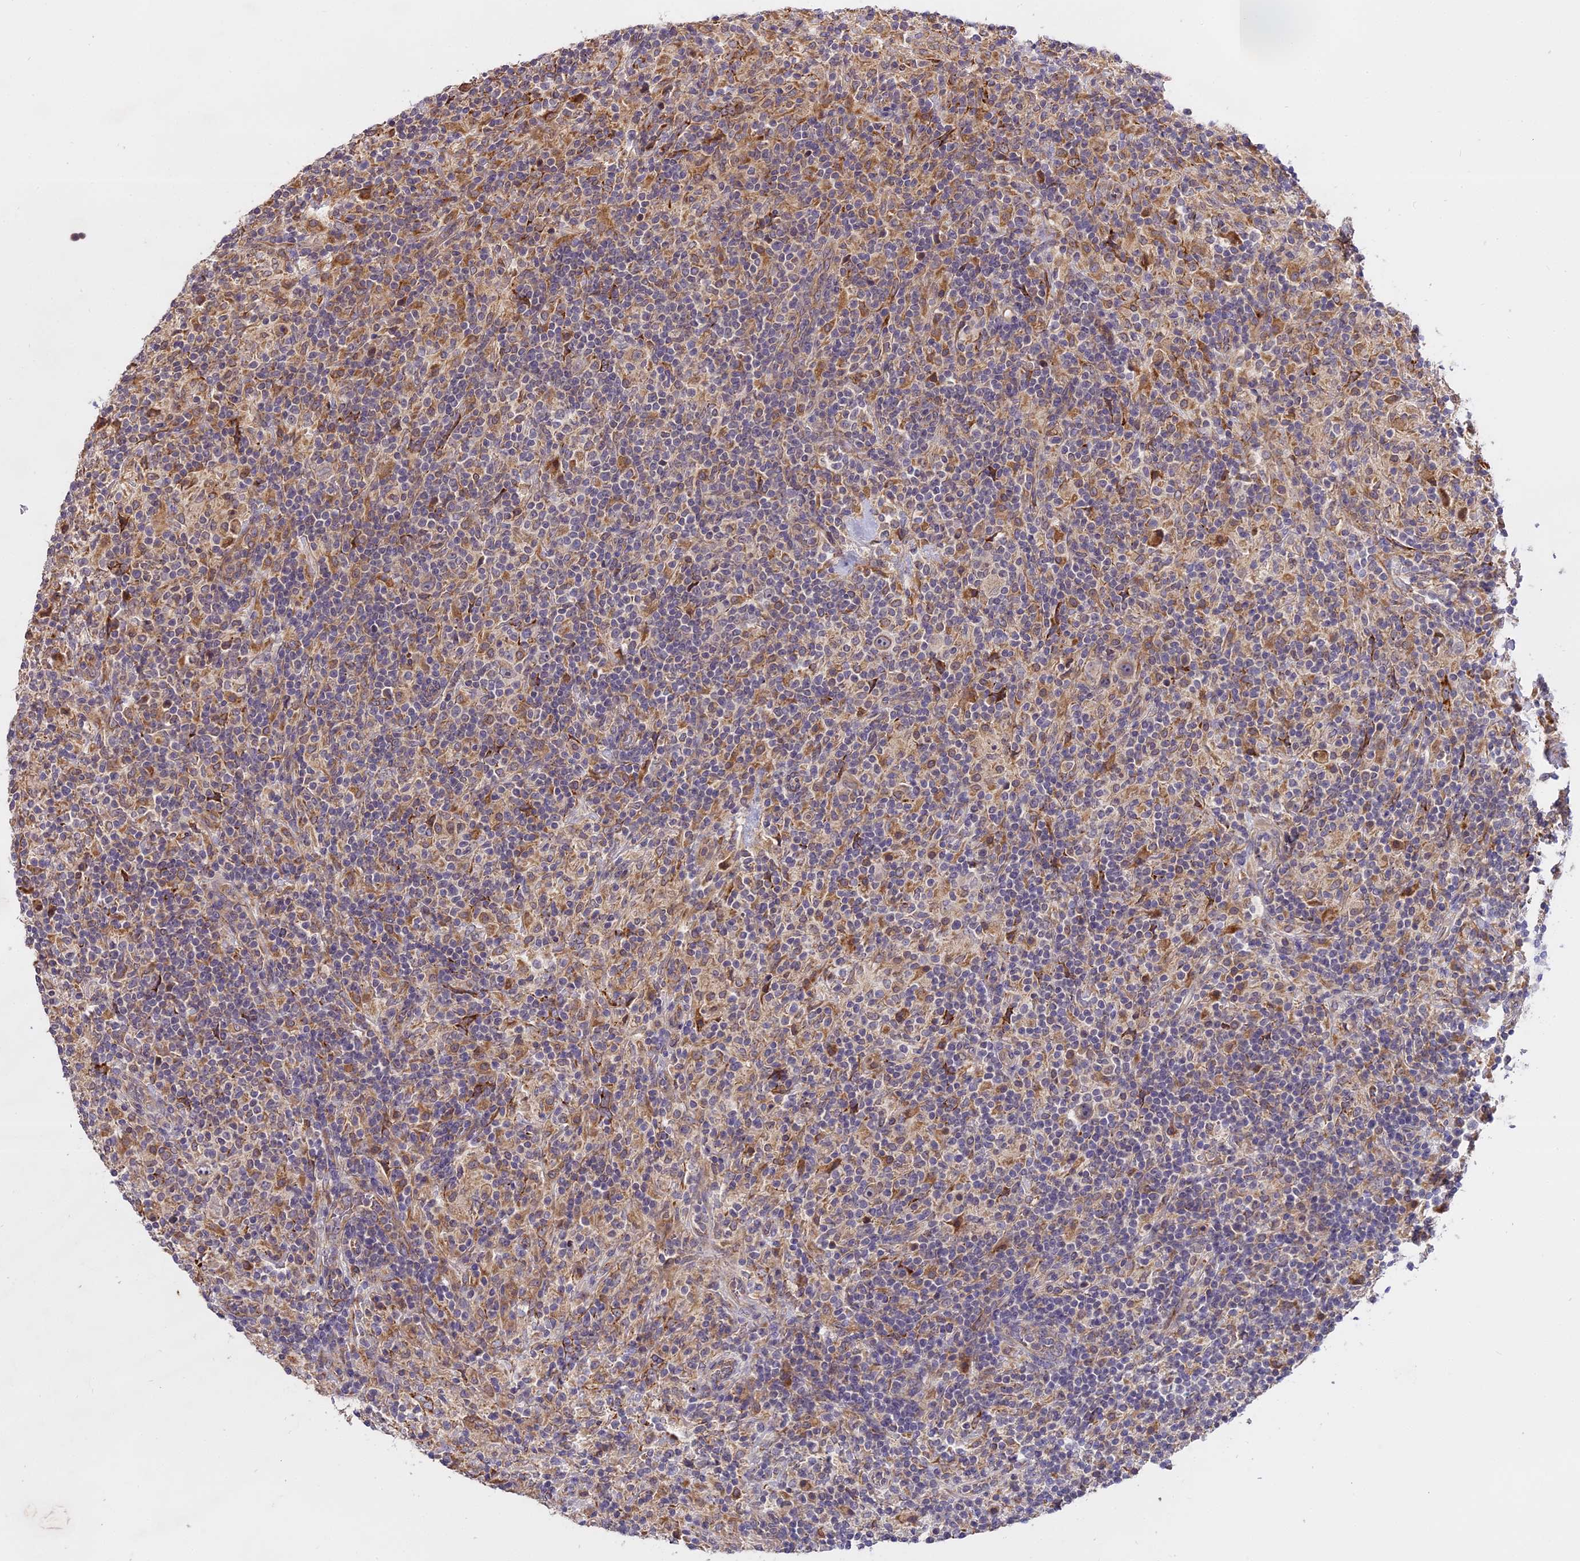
{"staining": {"intensity": "weak", "quantity": ">75%", "location": "cytoplasmic/membranous"}, "tissue": "lymphoma", "cell_type": "Tumor cells", "image_type": "cancer", "snomed": [{"axis": "morphology", "description": "Hodgkin's disease, NOS"}, {"axis": "topography", "description": "Lymph node"}], "caption": "Hodgkin's disease stained for a protein (brown) shows weak cytoplasmic/membranous positive staining in about >75% of tumor cells.", "gene": "MEMO1", "patient": {"sex": "male", "age": 70}}